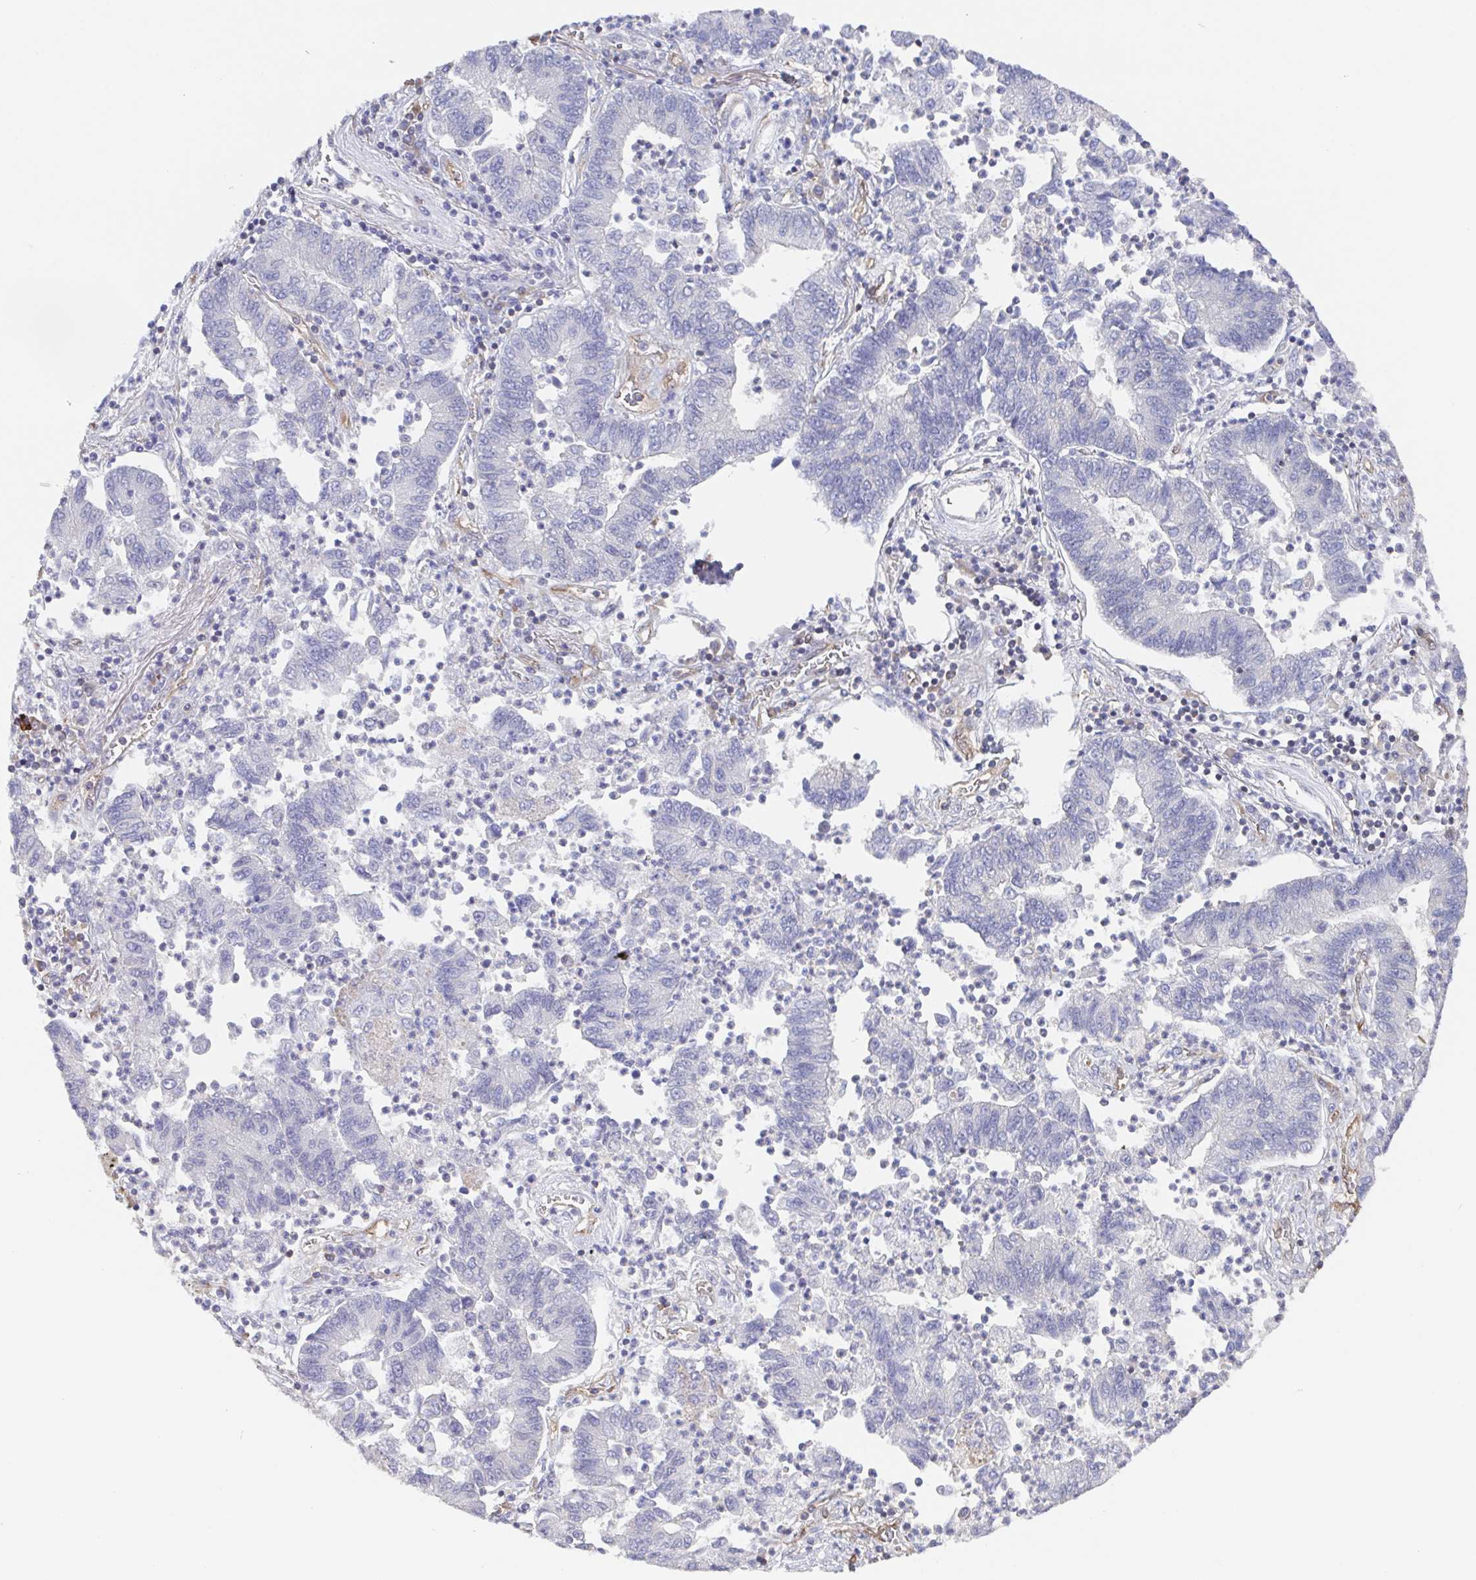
{"staining": {"intensity": "negative", "quantity": "none", "location": "none"}, "tissue": "lung cancer", "cell_type": "Tumor cells", "image_type": "cancer", "snomed": [{"axis": "morphology", "description": "Adenocarcinoma, NOS"}, {"axis": "topography", "description": "Lung"}], "caption": "The immunohistochemistry (IHC) photomicrograph has no significant expression in tumor cells of adenocarcinoma (lung) tissue. (DAB (3,3'-diaminobenzidine) IHC with hematoxylin counter stain).", "gene": "AGFG2", "patient": {"sex": "female", "age": 57}}